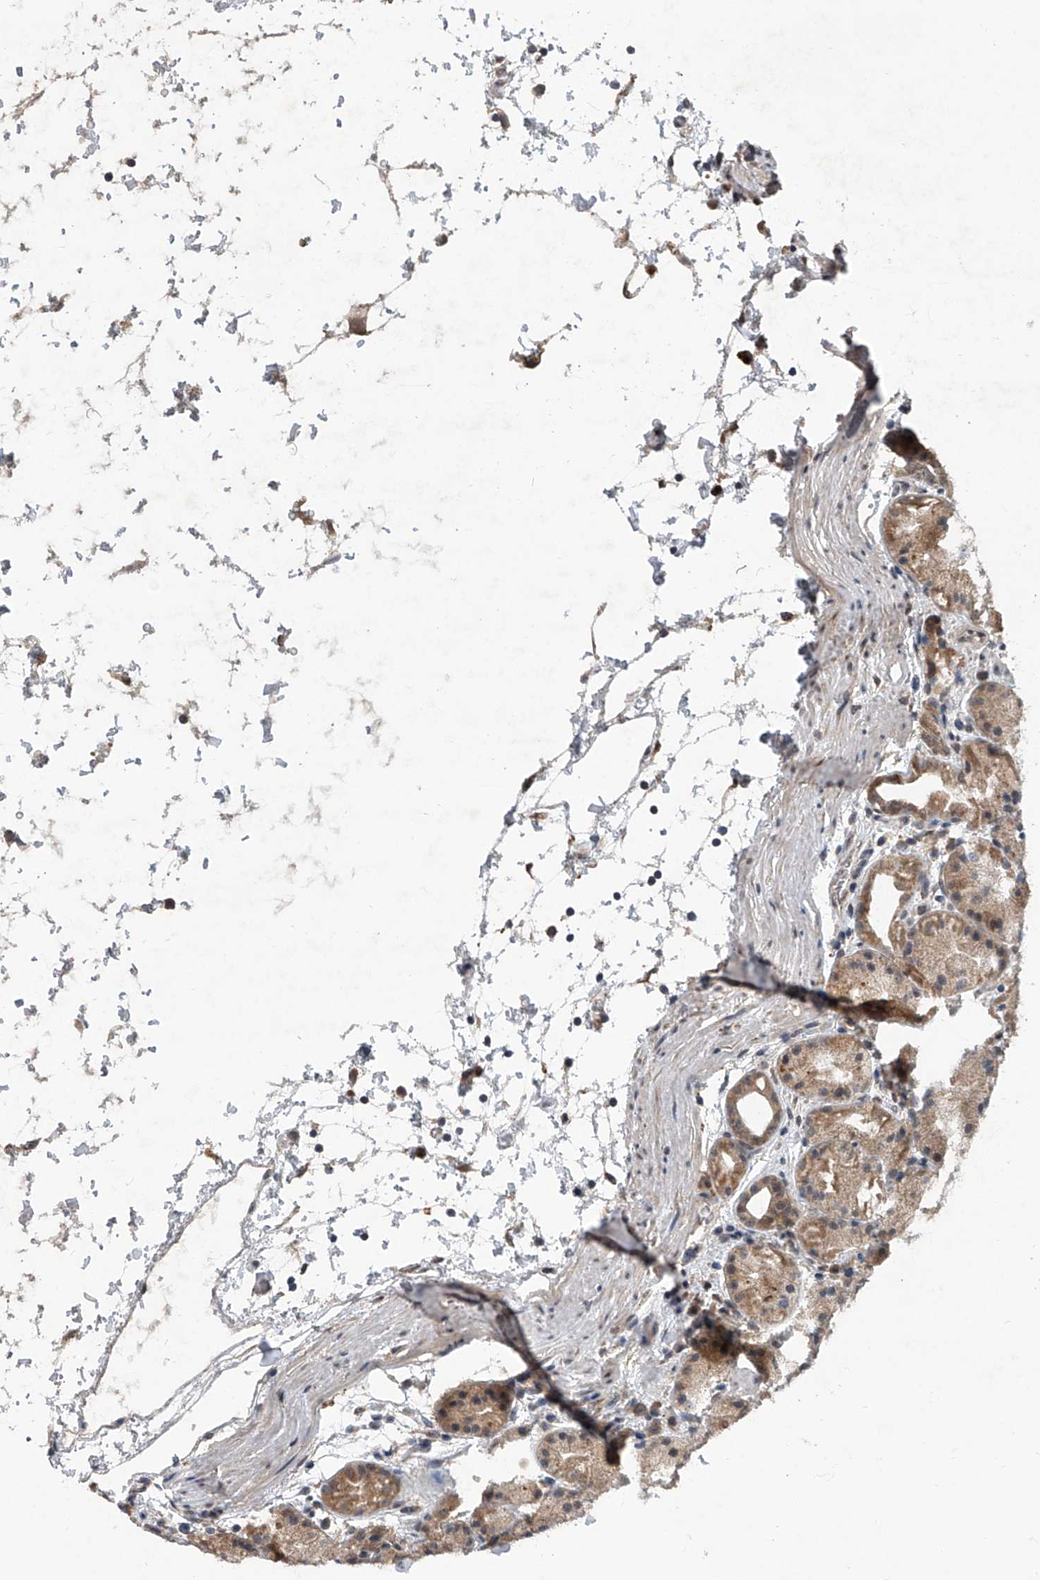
{"staining": {"intensity": "moderate", "quantity": ">75%", "location": "cytoplasmic/membranous"}, "tissue": "stomach", "cell_type": "Glandular cells", "image_type": "normal", "snomed": [{"axis": "morphology", "description": "Normal tissue, NOS"}, {"axis": "topography", "description": "Stomach, upper"}], "caption": "There is medium levels of moderate cytoplasmic/membranous positivity in glandular cells of unremarkable stomach, as demonstrated by immunohistochemical staining (brown color).", "gene": "GEMIN8", "patient": {"sex": "male", "age": 48}}